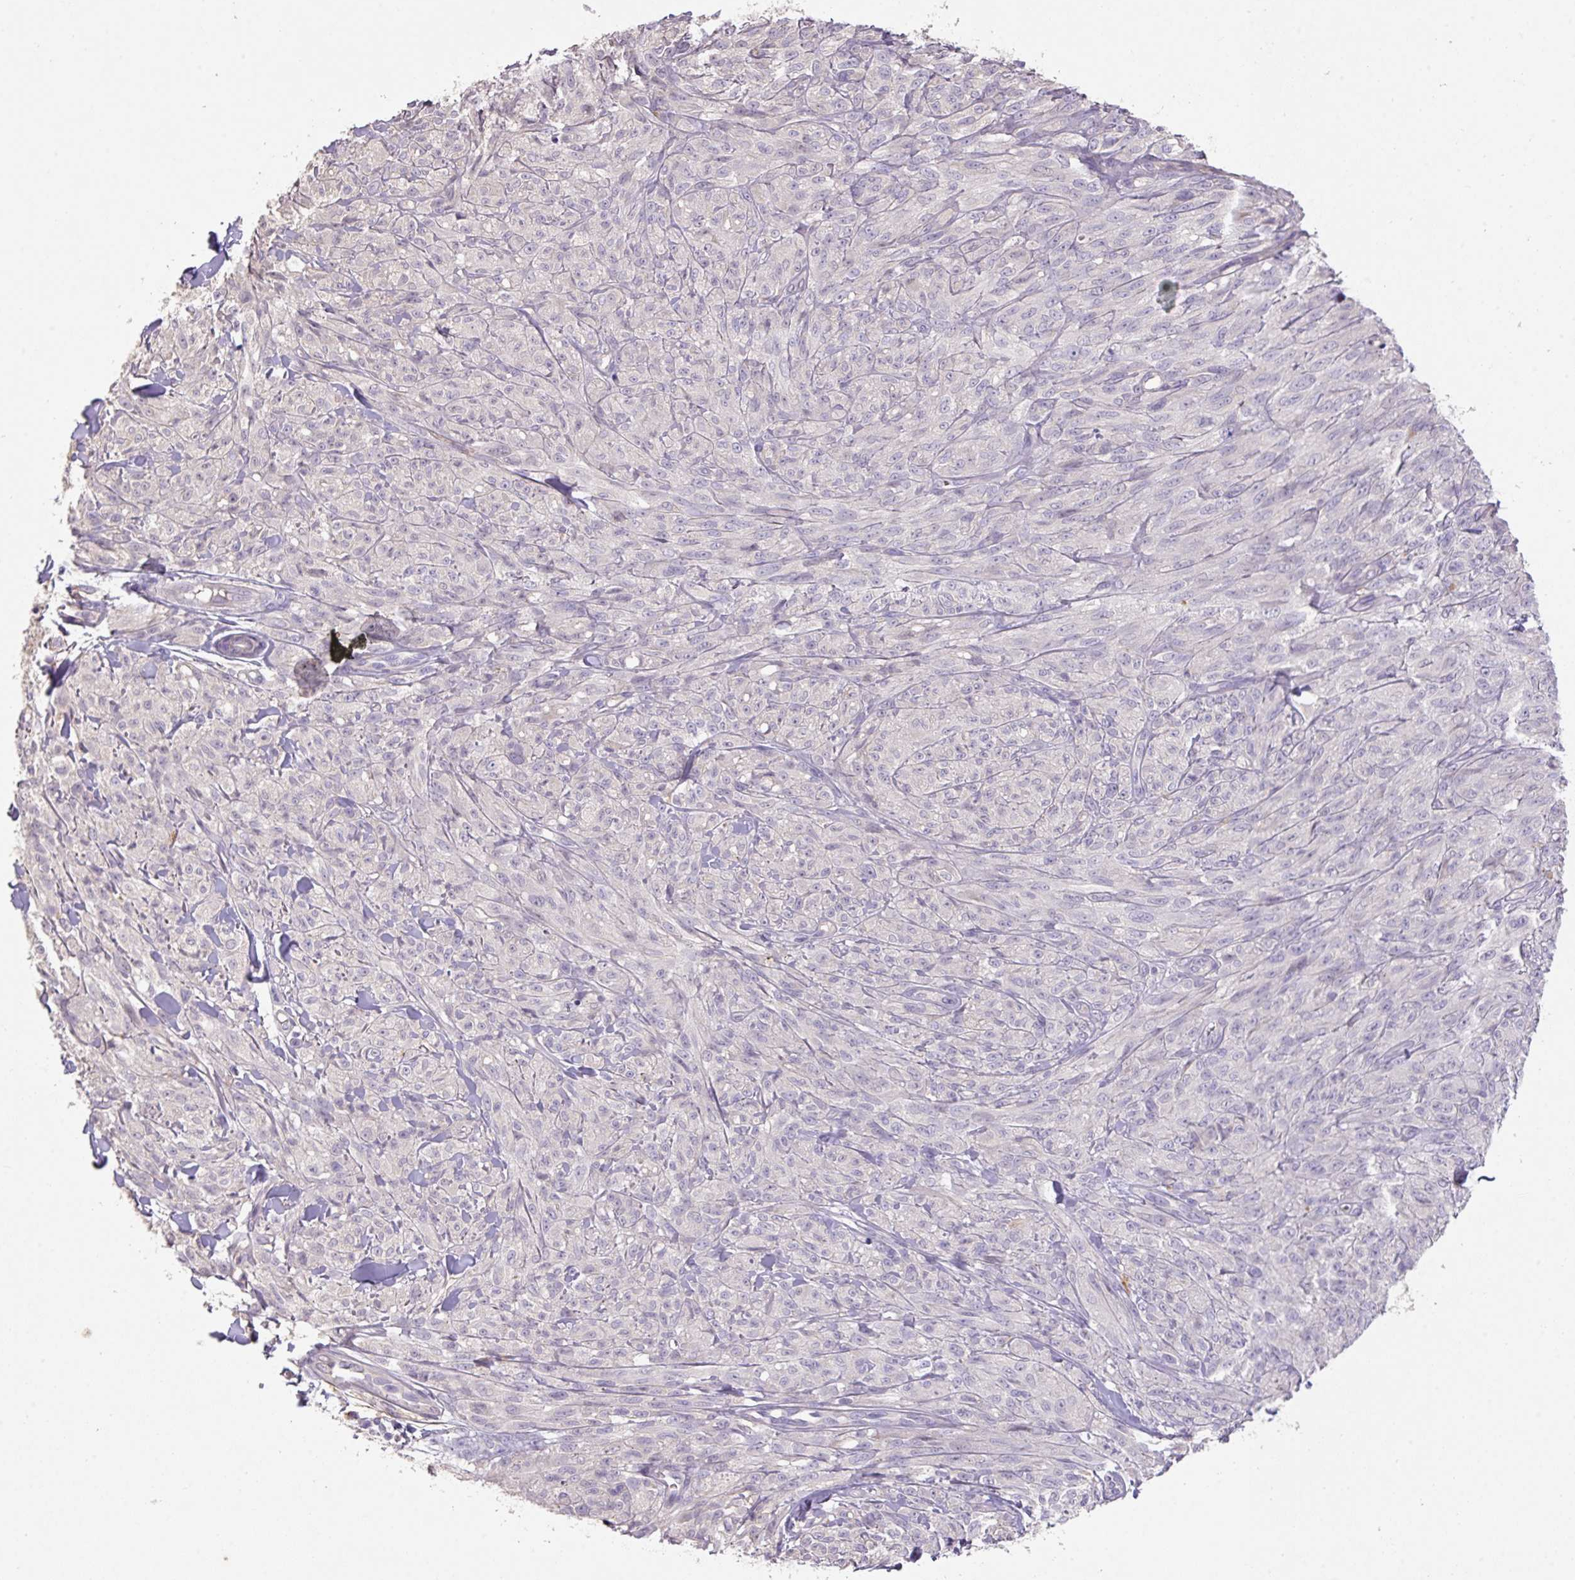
{"staining": {"intensity": "negative", "quantity": "none", "location": "none"}, "tissue": "melanoma", "cell_type": "Tumor cells", "image_type": "cancer", "snomed": [{"axis": "morphology", "description": "Malignant melanoma, NOS"}, {"axis": "topography", "description": "Skin of upper arm"}], "caption": "Immunohistochemistry (IHC) of human malignant melanoma shows no expression in tumor cells.", "gene": "PRADC1", "patient": {"sex": "female", "age": 65}}